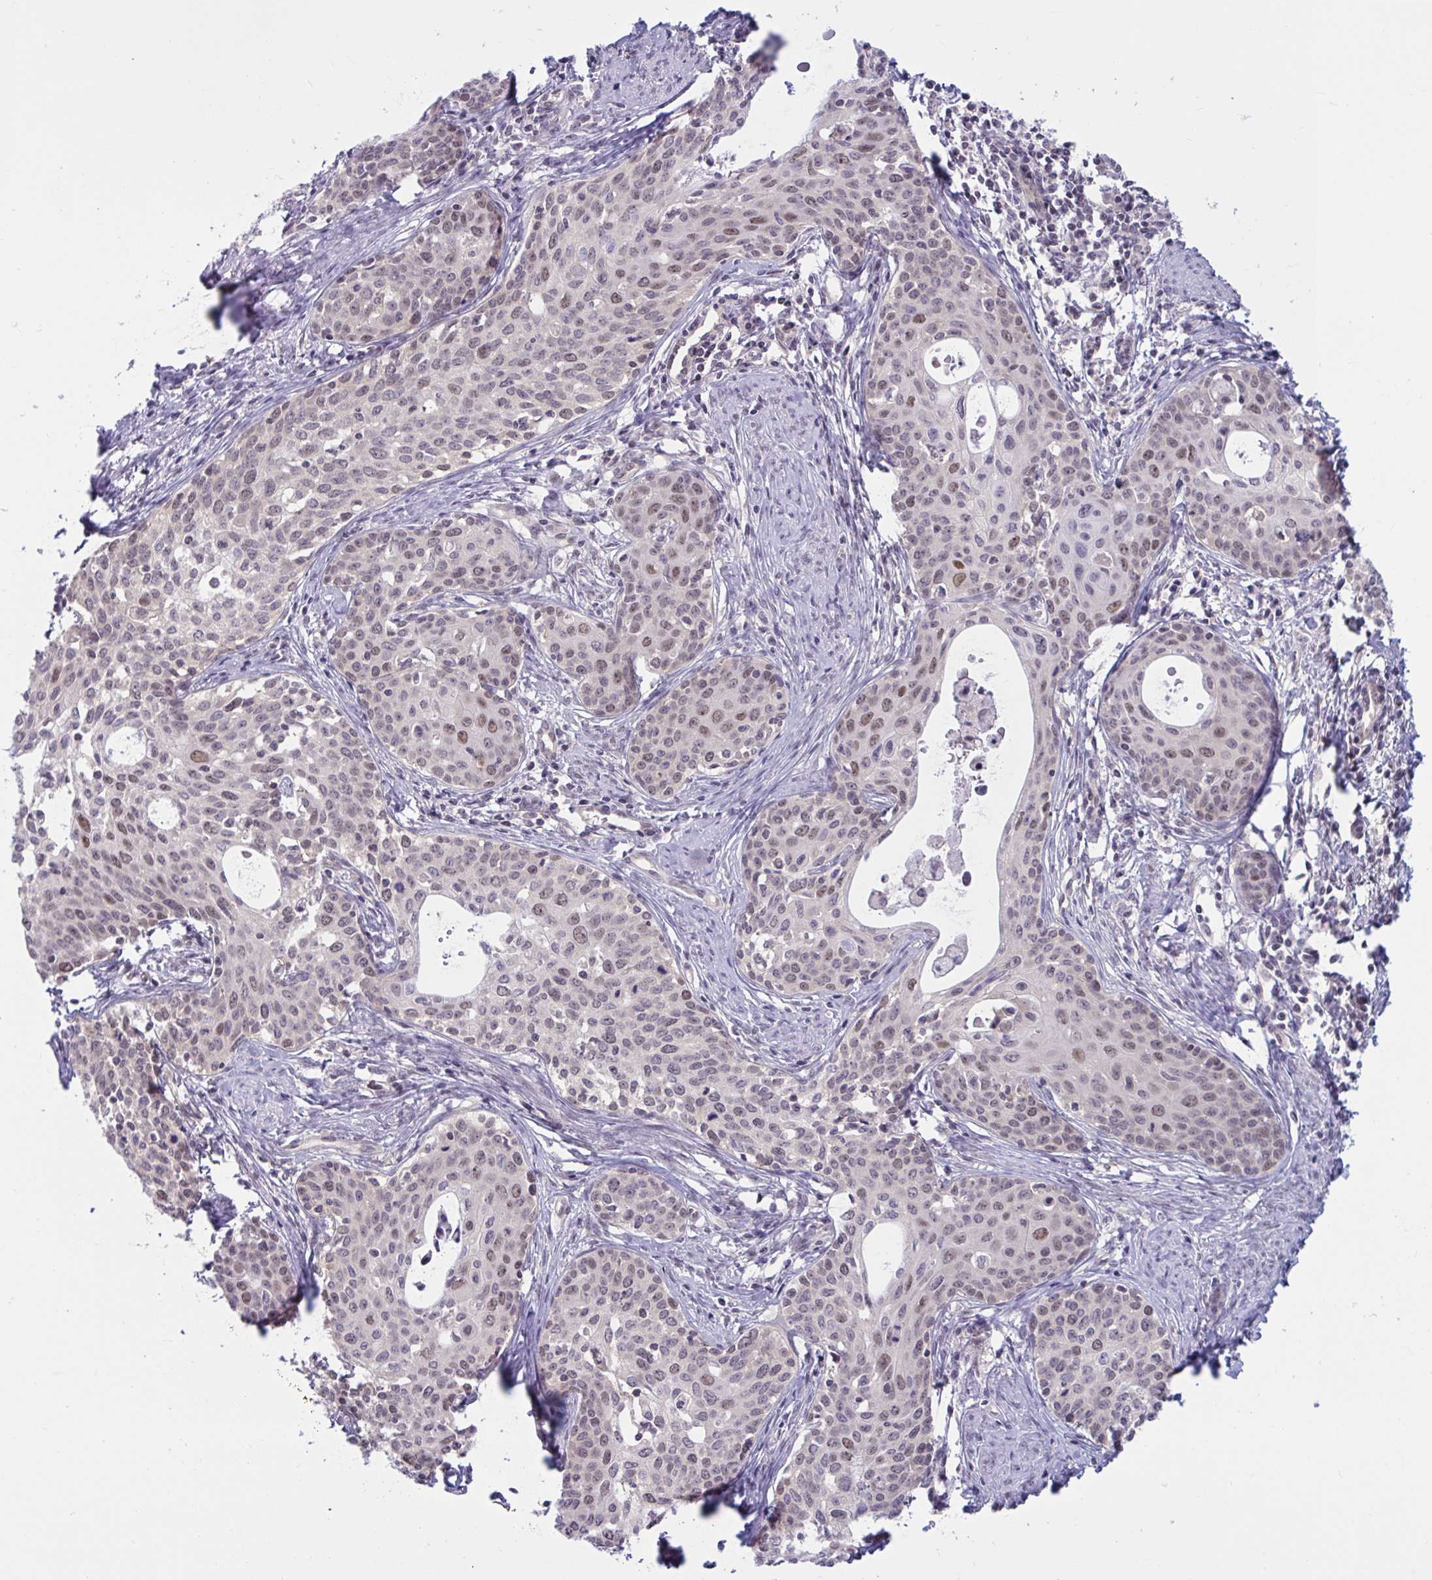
{"staining": {"intensity": "moderate", "quantity": "<25%", "location": "nuclear"}, "tissue": "cervical cancer", "cell_type": "Tumor cells", "image_type": "cancer", "snomed": [{"axis": "morphology", "description": "Squamous cell carcinoma, NOS"}, {"axis": "morphology", "description": "Adenocarcinoma, NOS"}, {"axis": "topography", "description": "Cervix"}], "caption": "Immunohistochemistry of human cervical adenocarcinoma displays low levels of moderate nuclear expression in about <25% of tumor cells.", "gene": "TSN", "patient": {"sex": "female", "age": 52}}